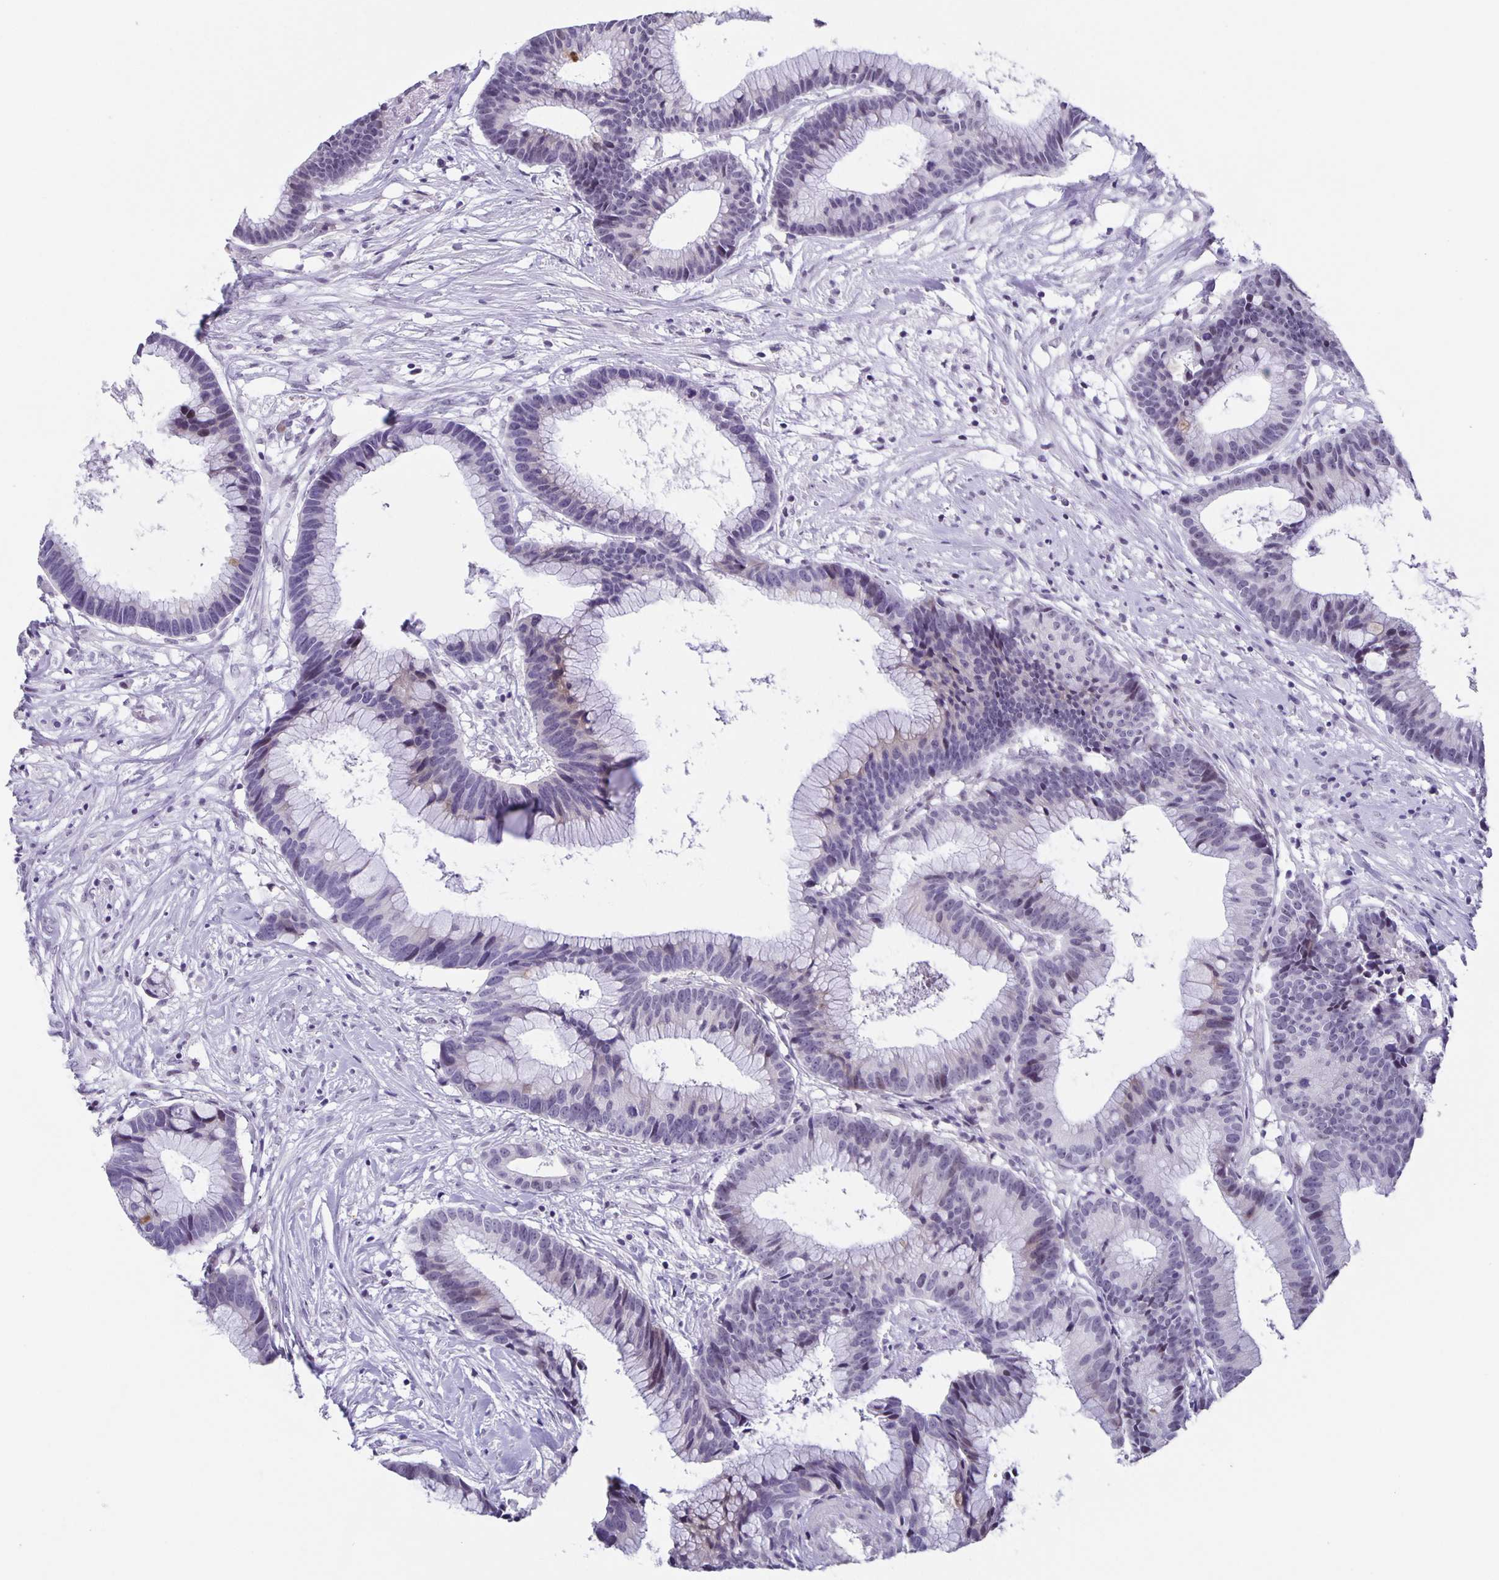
{"staining": {"intensity": "negative", "quantity": "none", "location": "none"}, "tissue": "colorectal cancer", "cell_type": "Tumor cells", "image_type": "cancer", "snomed": [{"axis": "morphology", "description": "Adenocarcinoma, NOS"}, {"axis": "topography", "description": "Colon"}], "caption": "Protein analysis of colorectal cancer (adenocarcinoma) displays no significant positivity in tumor cells.", "gene": "PHRF1", "patient": {"sex": "female", "age": 78}}